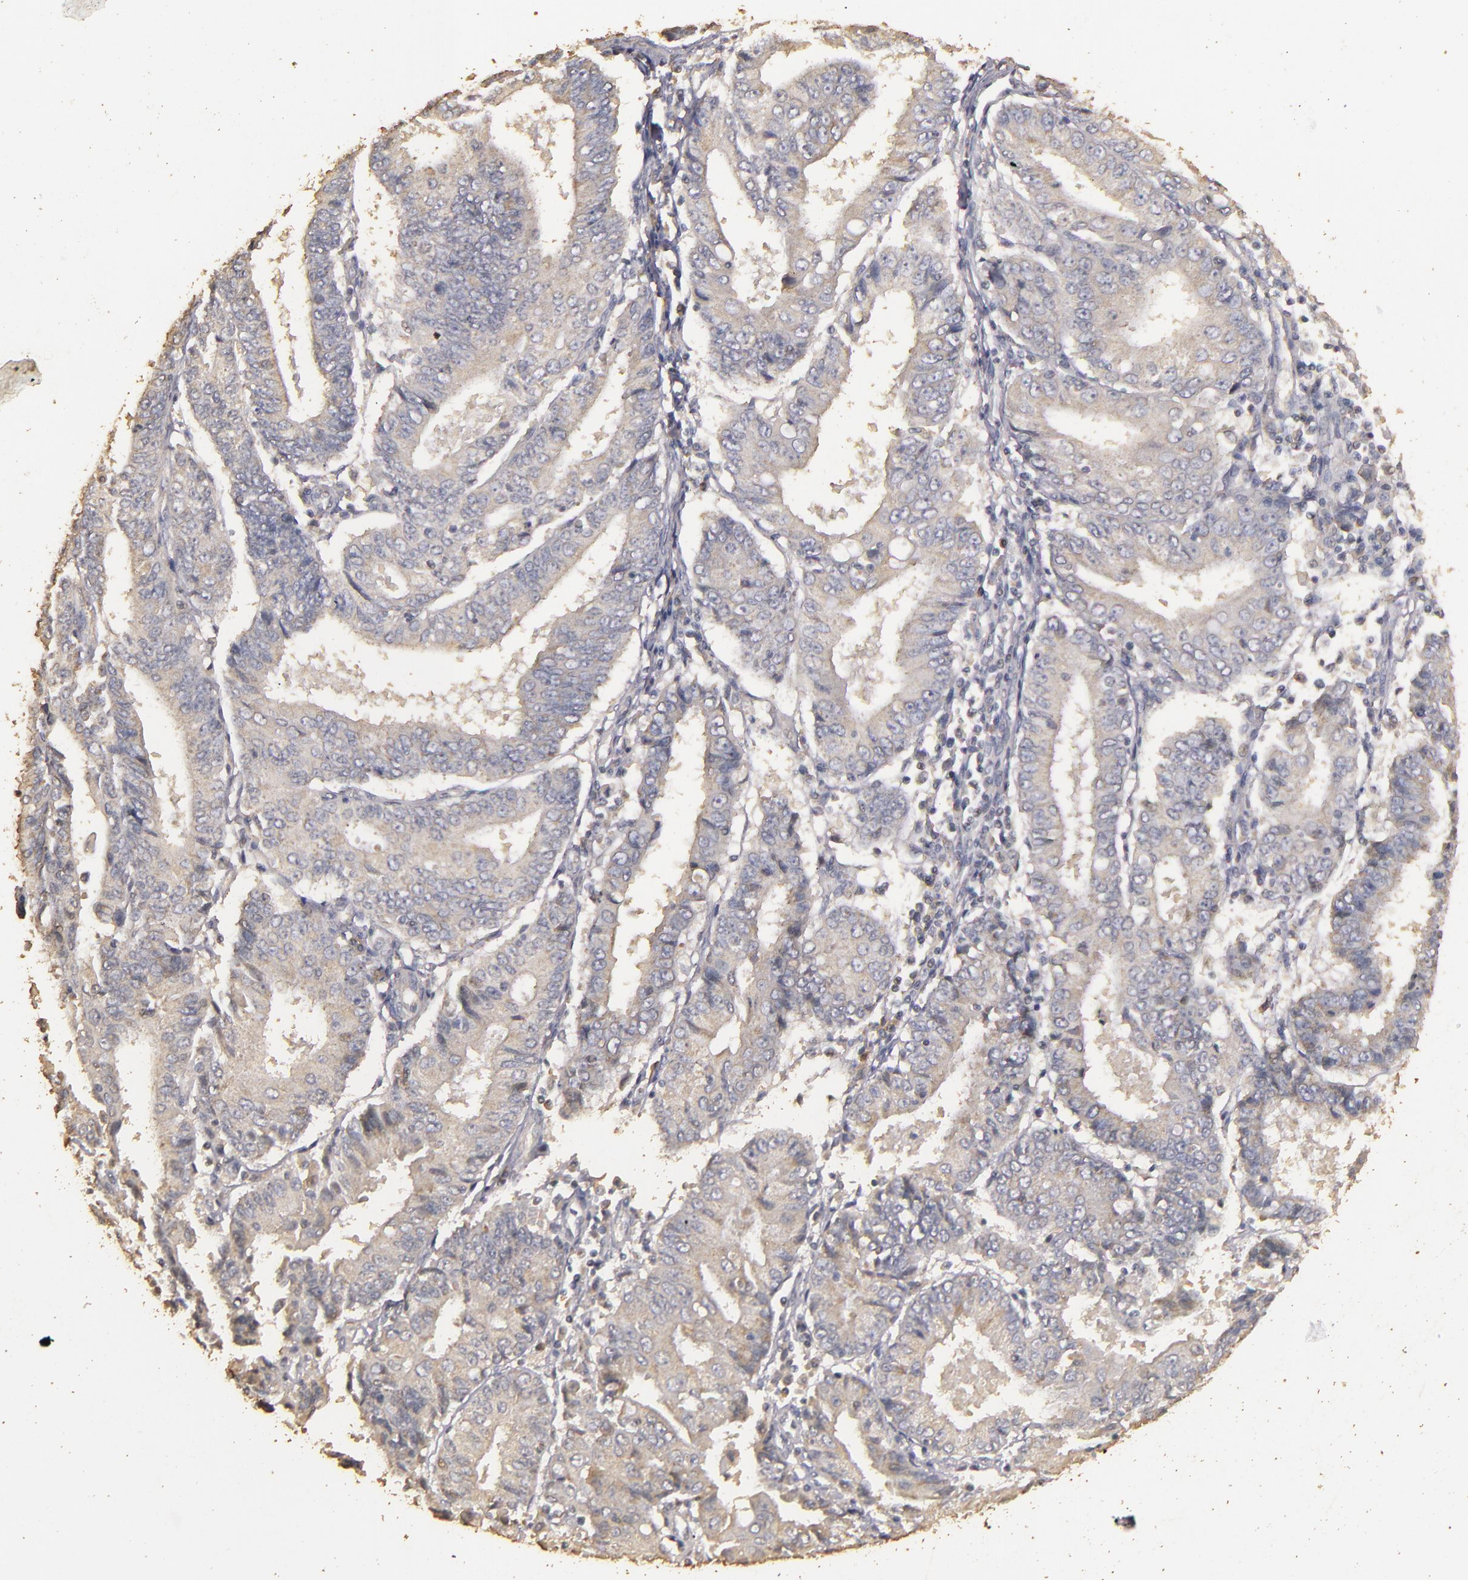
{"staining": {"intensity": "negative", "quantity": "none", "location": "none"}, "tissue": "endometrial cancer", "cell_type": "Tumor cells", "image_type": "cancer", "snomed": [{"axis": "morphology", "description": "Adenocarcinoma, NOS"}, {"axis": "topography", "description": "Endometrium"}], "caption": "Endometrial cancer was stained to show a protein in brown. There is no significant positivity in tumor cells.", "gene": "BCL2L13", "patient": {"sex": "female", "age": 75}}